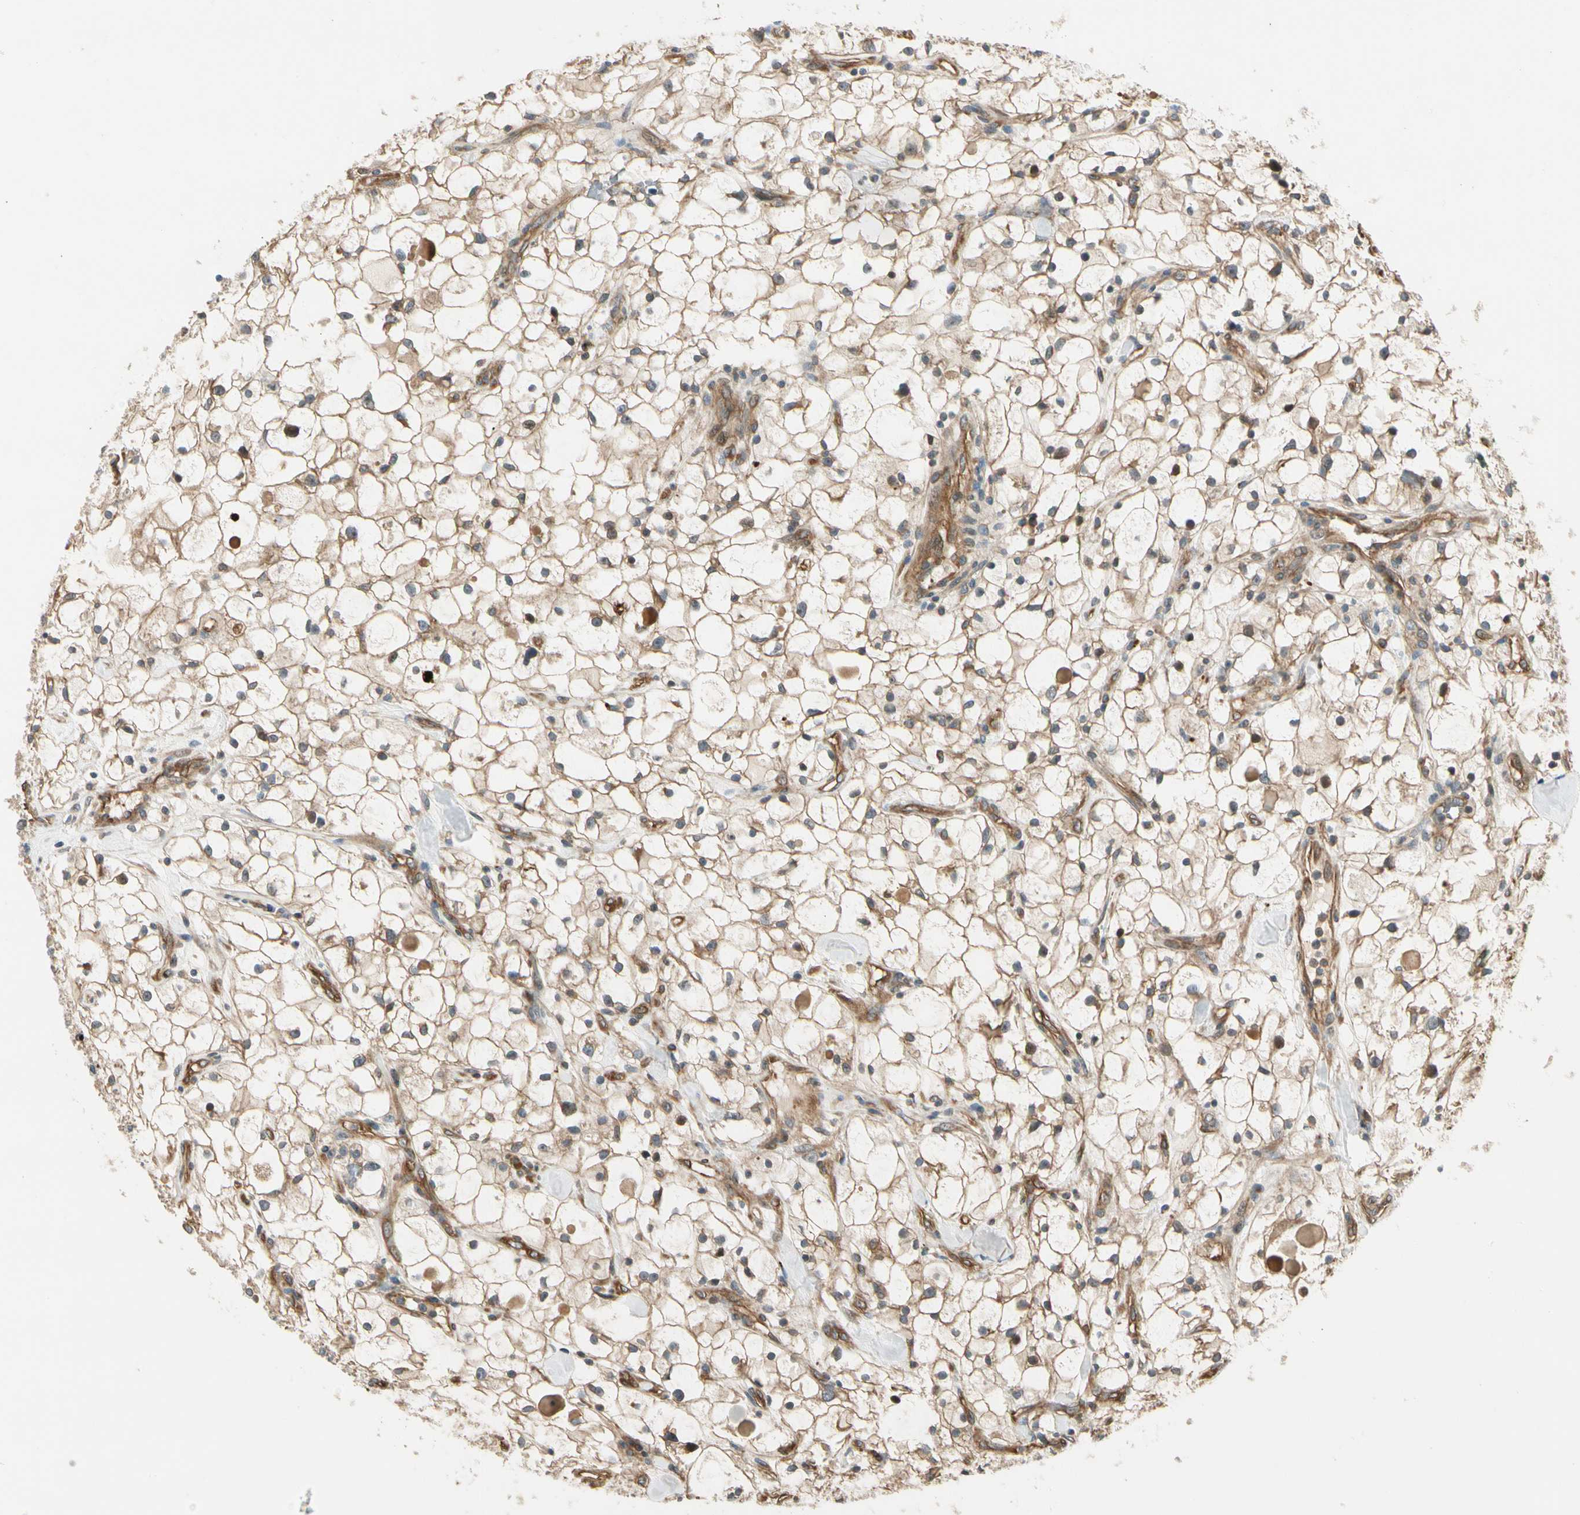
{"staining": {"intensity": "moderate", "quantity": ">75%", "location": "cytoplasmic/membranous"}, "tissue": "renal cancer", "cell_type": "Tumor cells", "image_type": "cancer", "snomed": [{"axis": "morphology", "description": "Adenocarcinoma, NOS"}, {"axis": "topography", "description": "Kidney"}], "caption": "Protein expression analysis of renal cancer (adenocarcinoma) demonstrates moderate cytoplasmic/membranous staining in about >75% of tumor cells.", "gene": "ROCK2", "patient": {"sex": "female", "age": 60}}